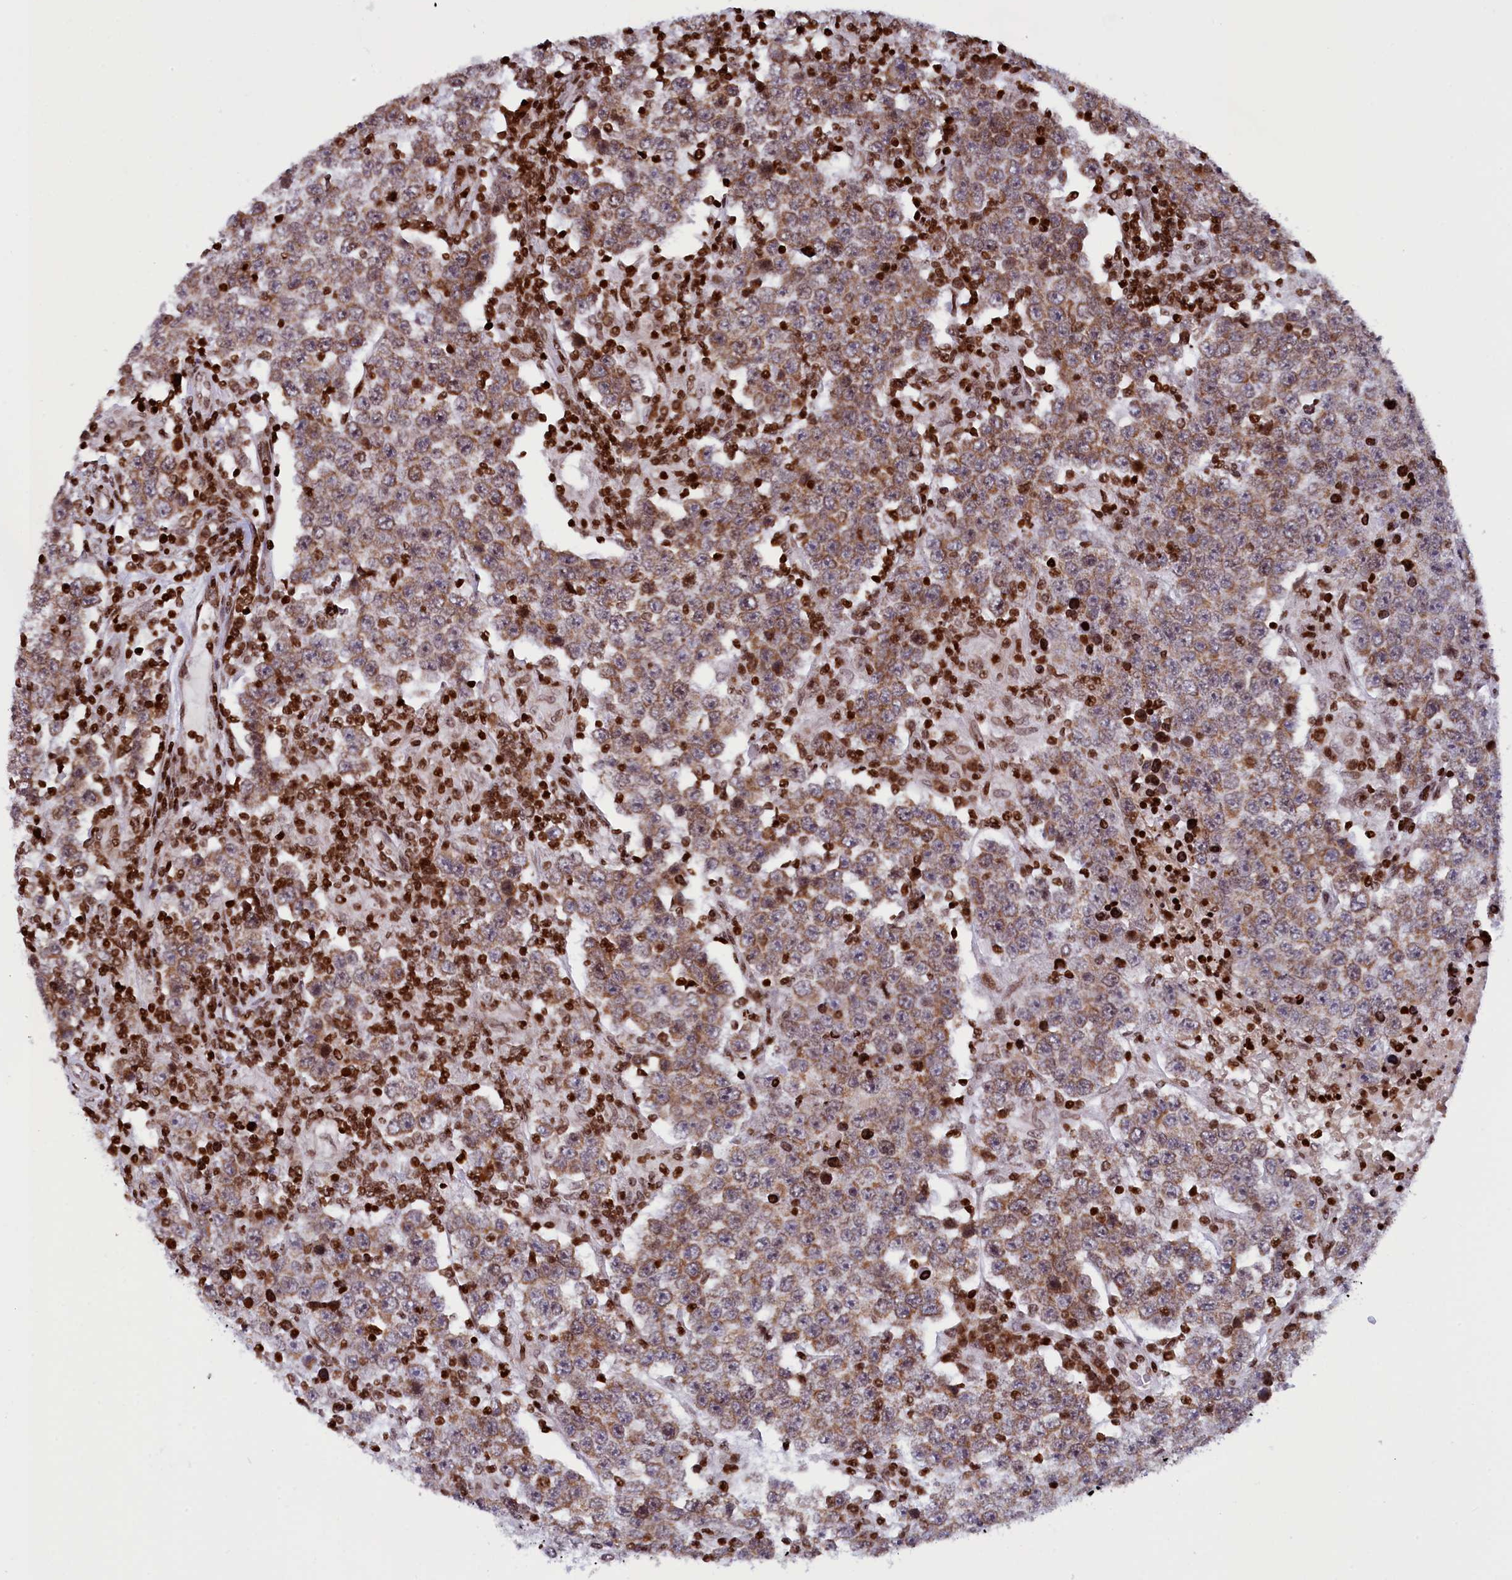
{"staining": {"intensity": "moderate", "quantity": "25%-75%", "location": "cytoplasmic/membranous"}, "tissue": "testis cancer", "cell_type": "Tumor cells", "image_type": "cancer", "snomed": [{"axis": "morphology", "description": "Normal tissue, NOS"}, {"axis": "morphology", "description": "Urothelial carcinoma, High grade"}, {"axis": "morphology", "description": "Seminoma, NOS"}, {"axis": "morphology", "description": "Carcinoma, Embryonal, NOS"}, {"axis": "topography", "description": "Urinary bladder"}, {"axis": "topography", "description": "Testis"}], "caption": "Immunohistochemistry (IHC) staining of testis urothelial carcinoma (high-grade), which exhibits medium levels of moderate cytoplasmic/membranous positivity in approximately 25%-75% of tumor cells indicating moderate cytoplasmic/membranous protein positivity. The staining was performed using DAB (3,3'-diaminobenzidine) (brown) for protein detection and nuclei were counterstained in hematoxylin (blue).", "gene": "TIMM29", "patient": {"sex": "male", "age": 41}}